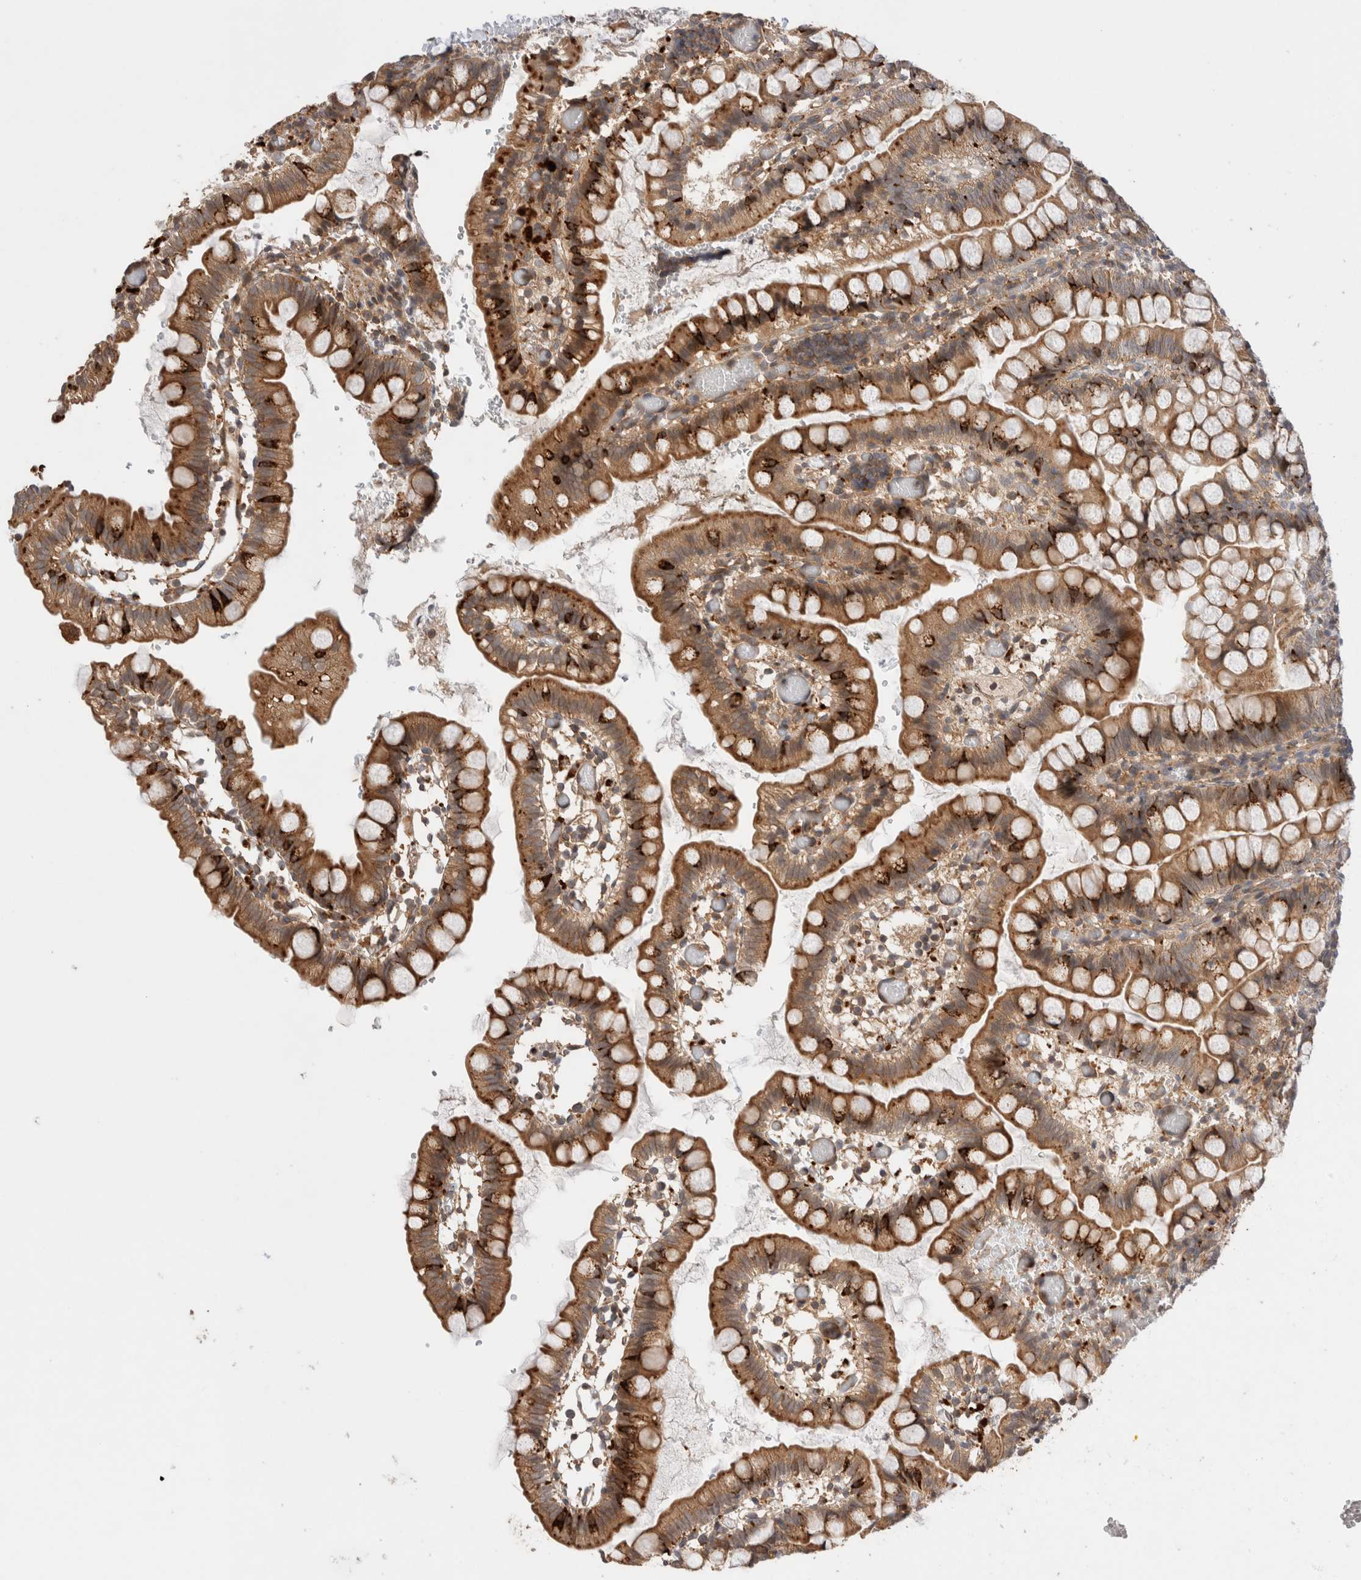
{"staining": {"intensity": "strong", "quantity": ">75%", "location": "cytoplasmic/membranous"}, "tissue": "small intestine", "cell_type": "Glandular cells", "image_type": "normal", "snomed": [{"axis": "morphology", "description": "Normal tissue, NOS"}, {"axis": "morphology", "description": "Developmental malformation"}, {"axis": "topography", "description": "Small intestine"}], "caption": "Small intestine stained with a protein marker displays strong staining in glandular cells.", "gene": "VPS28", "patient": {"sex": "male"}}